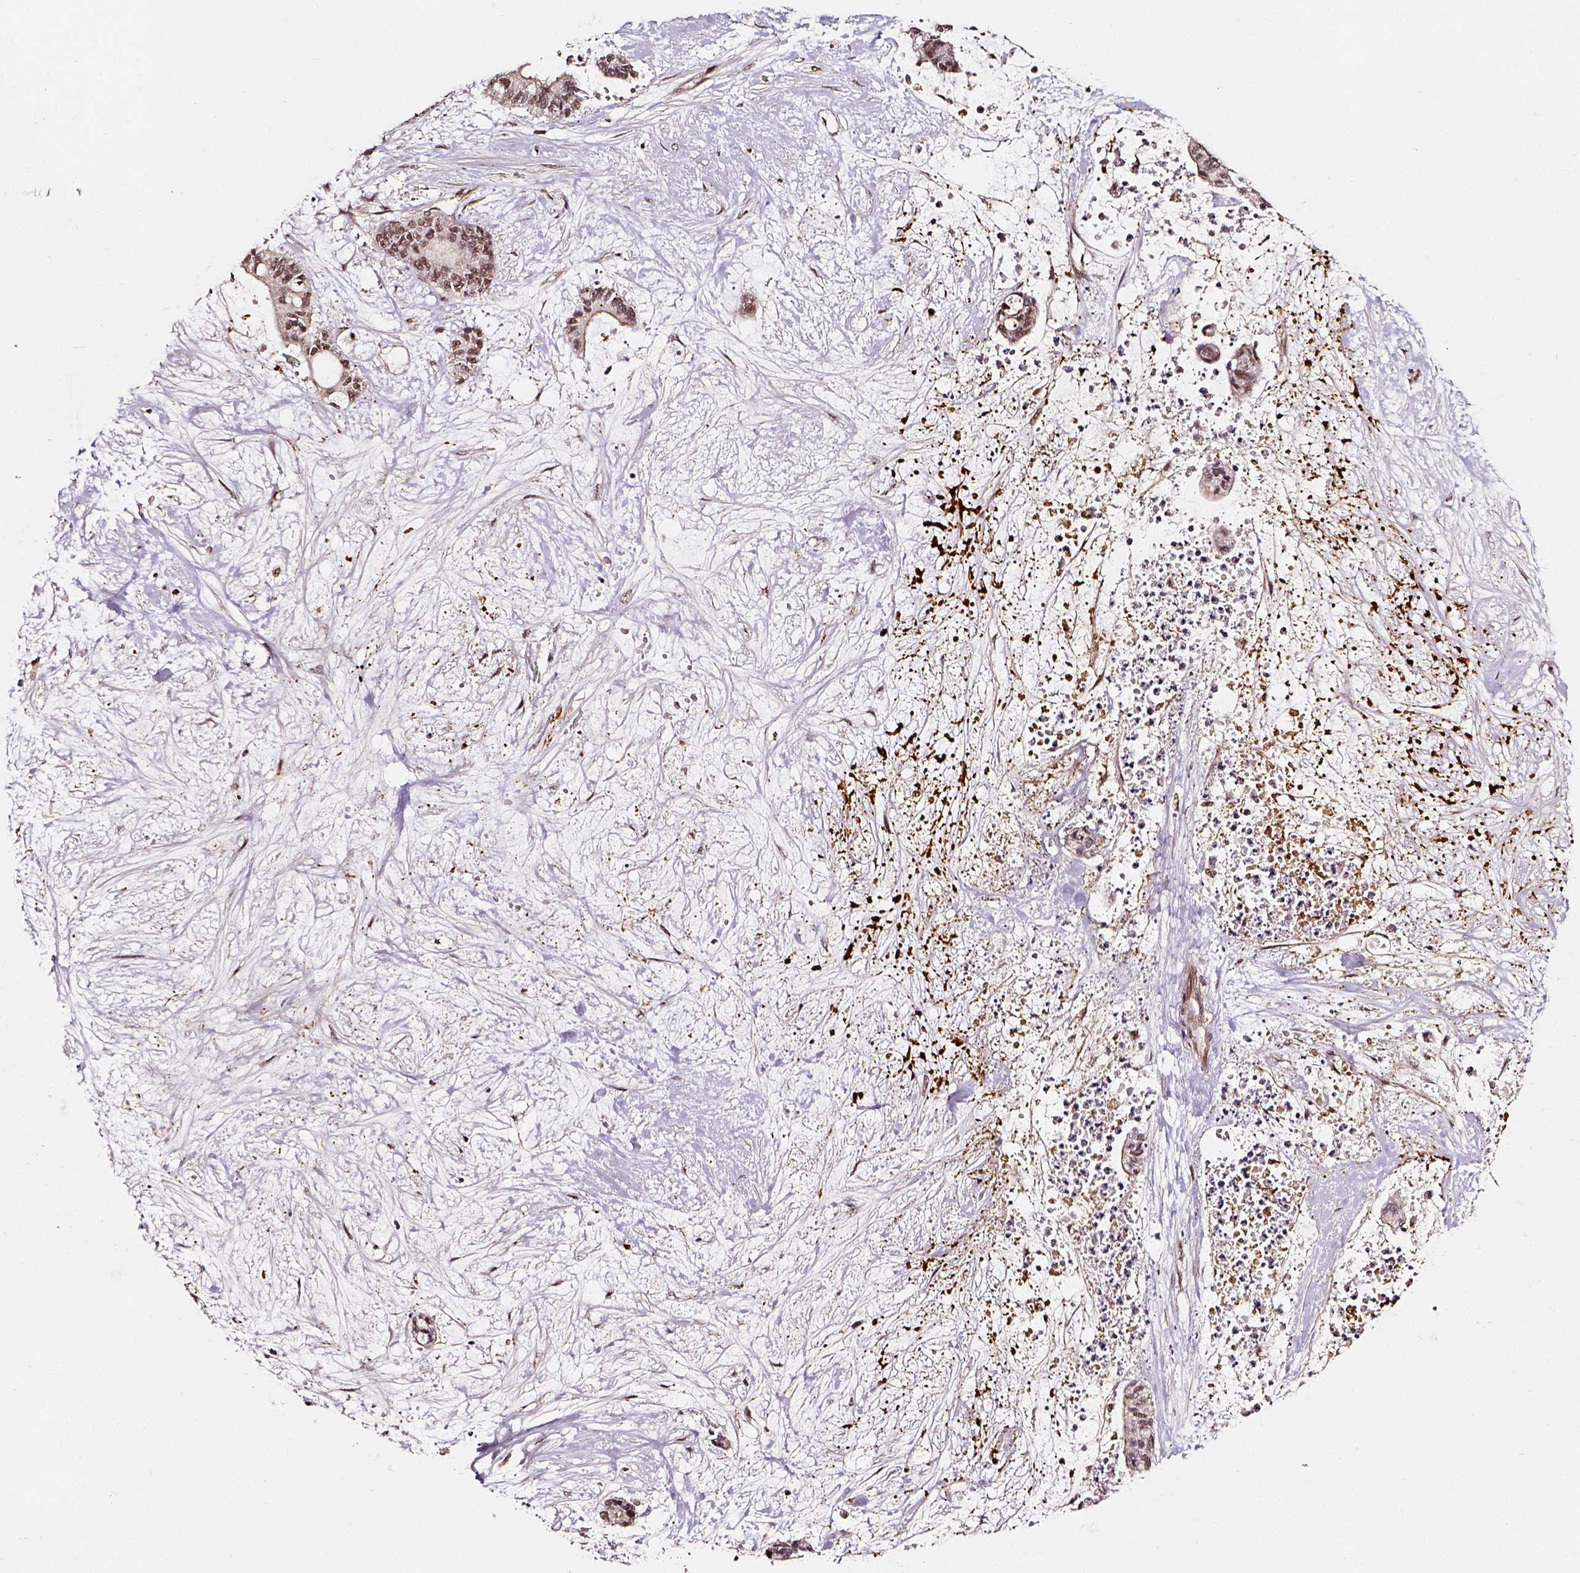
{"staining": {"intensity": "weak", "quantity": ">75%", "location": "nuclear"}, "tissue": "liver cancer", "cell_type": "Tumor cells", "image_type": "cancer", "snomed": [{"axis": "morphology", "description": "Normal tissue, NOS"}, {"axis": "morphology", "description": "Cholangiocarcinoma"}, {"axis": "topography", "description": "Liver"}, {"axis": "topography", "description": "Peripheral nerve tissue"}], "caption": "Human cholangiocarcinoma (liver) stained for a protein (brown) demonstrates weak nuclear positive expression in about >75% of tumor cells.", "gene": "NACC1", "patient": {"sex": "female", "age": 73}}